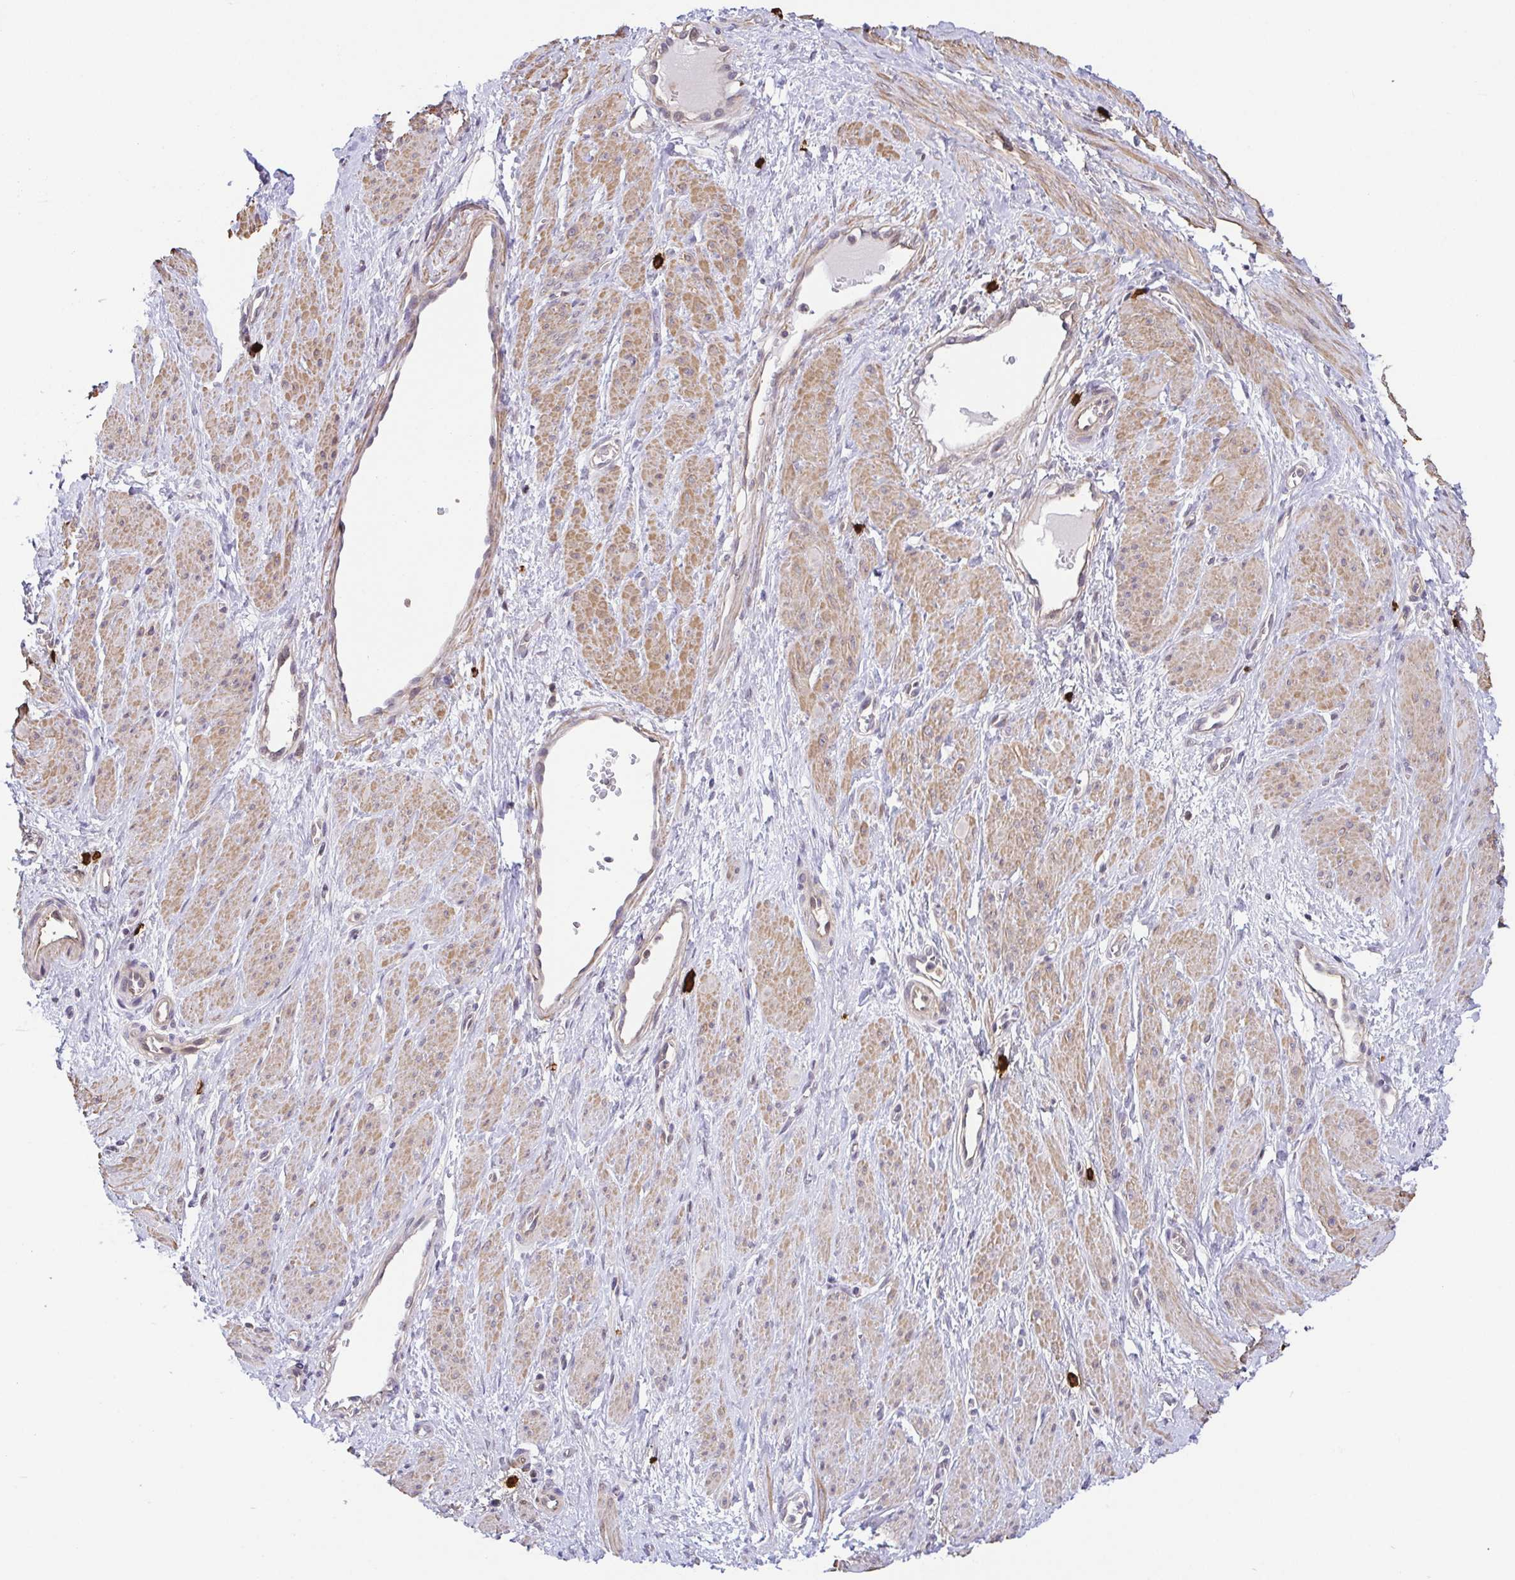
{"staining": {"intensity": "weak", "quantity": "25%-75%", "location": "cytoplasmic/membranous"}, "tissue": "smooth muscle", "cell_type": "Smooth muscle cells", "image_type": "normal", "snomed": [{"axis": "morphology", "description": "Normal tissue, NOS"}, {"axis": "topography", "description": "Smooth muscle"}, {"axis": "topography", "description": "Uterus"}], "caption": "Protein expression analysis of benign smooth muscle shows weak cytoplasmic/membranous staining in about 25%-75% of smooth muscle cells.", "gene": "PREPL", "patient": {"sex": "female", "age": 39}}